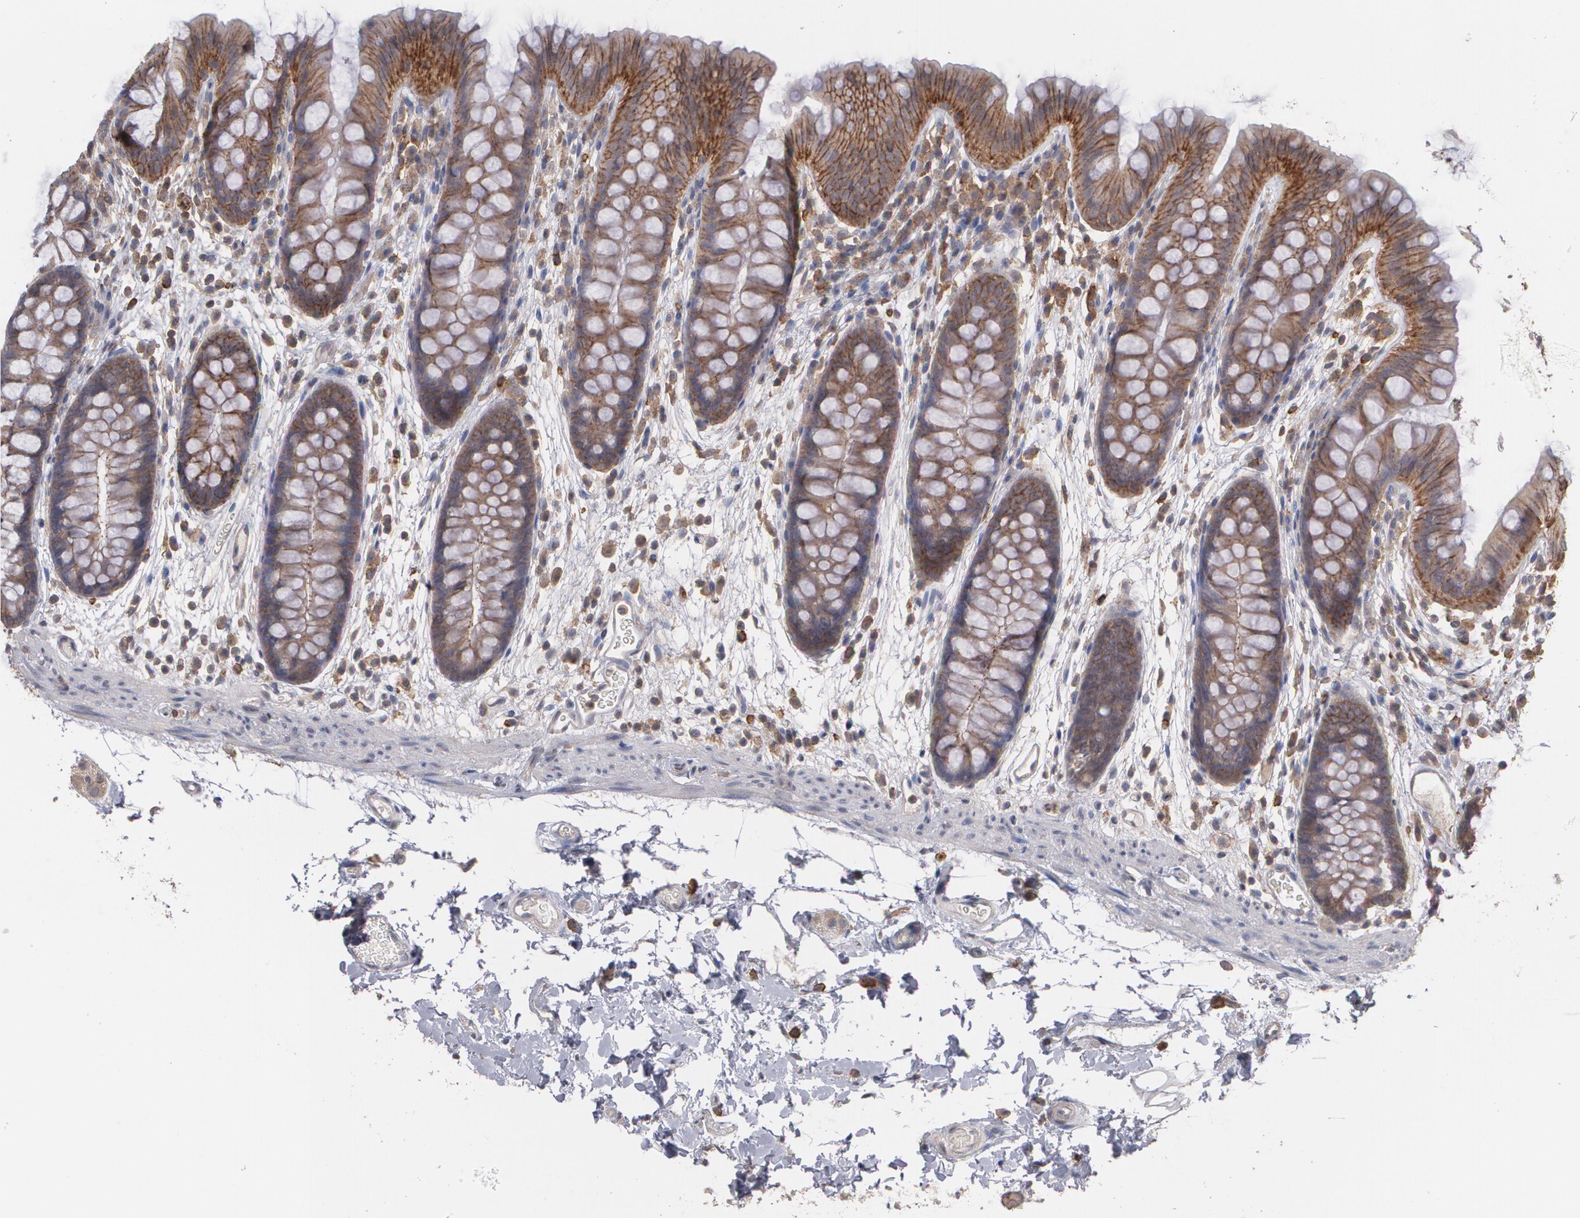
{"staining": {"intensity": "negative", "quantity": "none", "location": "none"}, "tissue": "colon", "cell_type": "Endothelial cells", "image_type": "normal", "snomed": [{"axis": "morphology", "description": "Normal tissue, NOS"}, {"axis": "topography", "description": "Smooth muscle"}, {"axis": "topography", "description": "Colon"}], "caption": "IHC photomicrograph of unremarkable human colon stained for a protein (brown), which reveals no expression in endothelial cells.", "gene": "ARF6", "patient": {"sex": "male", "age": 67}}